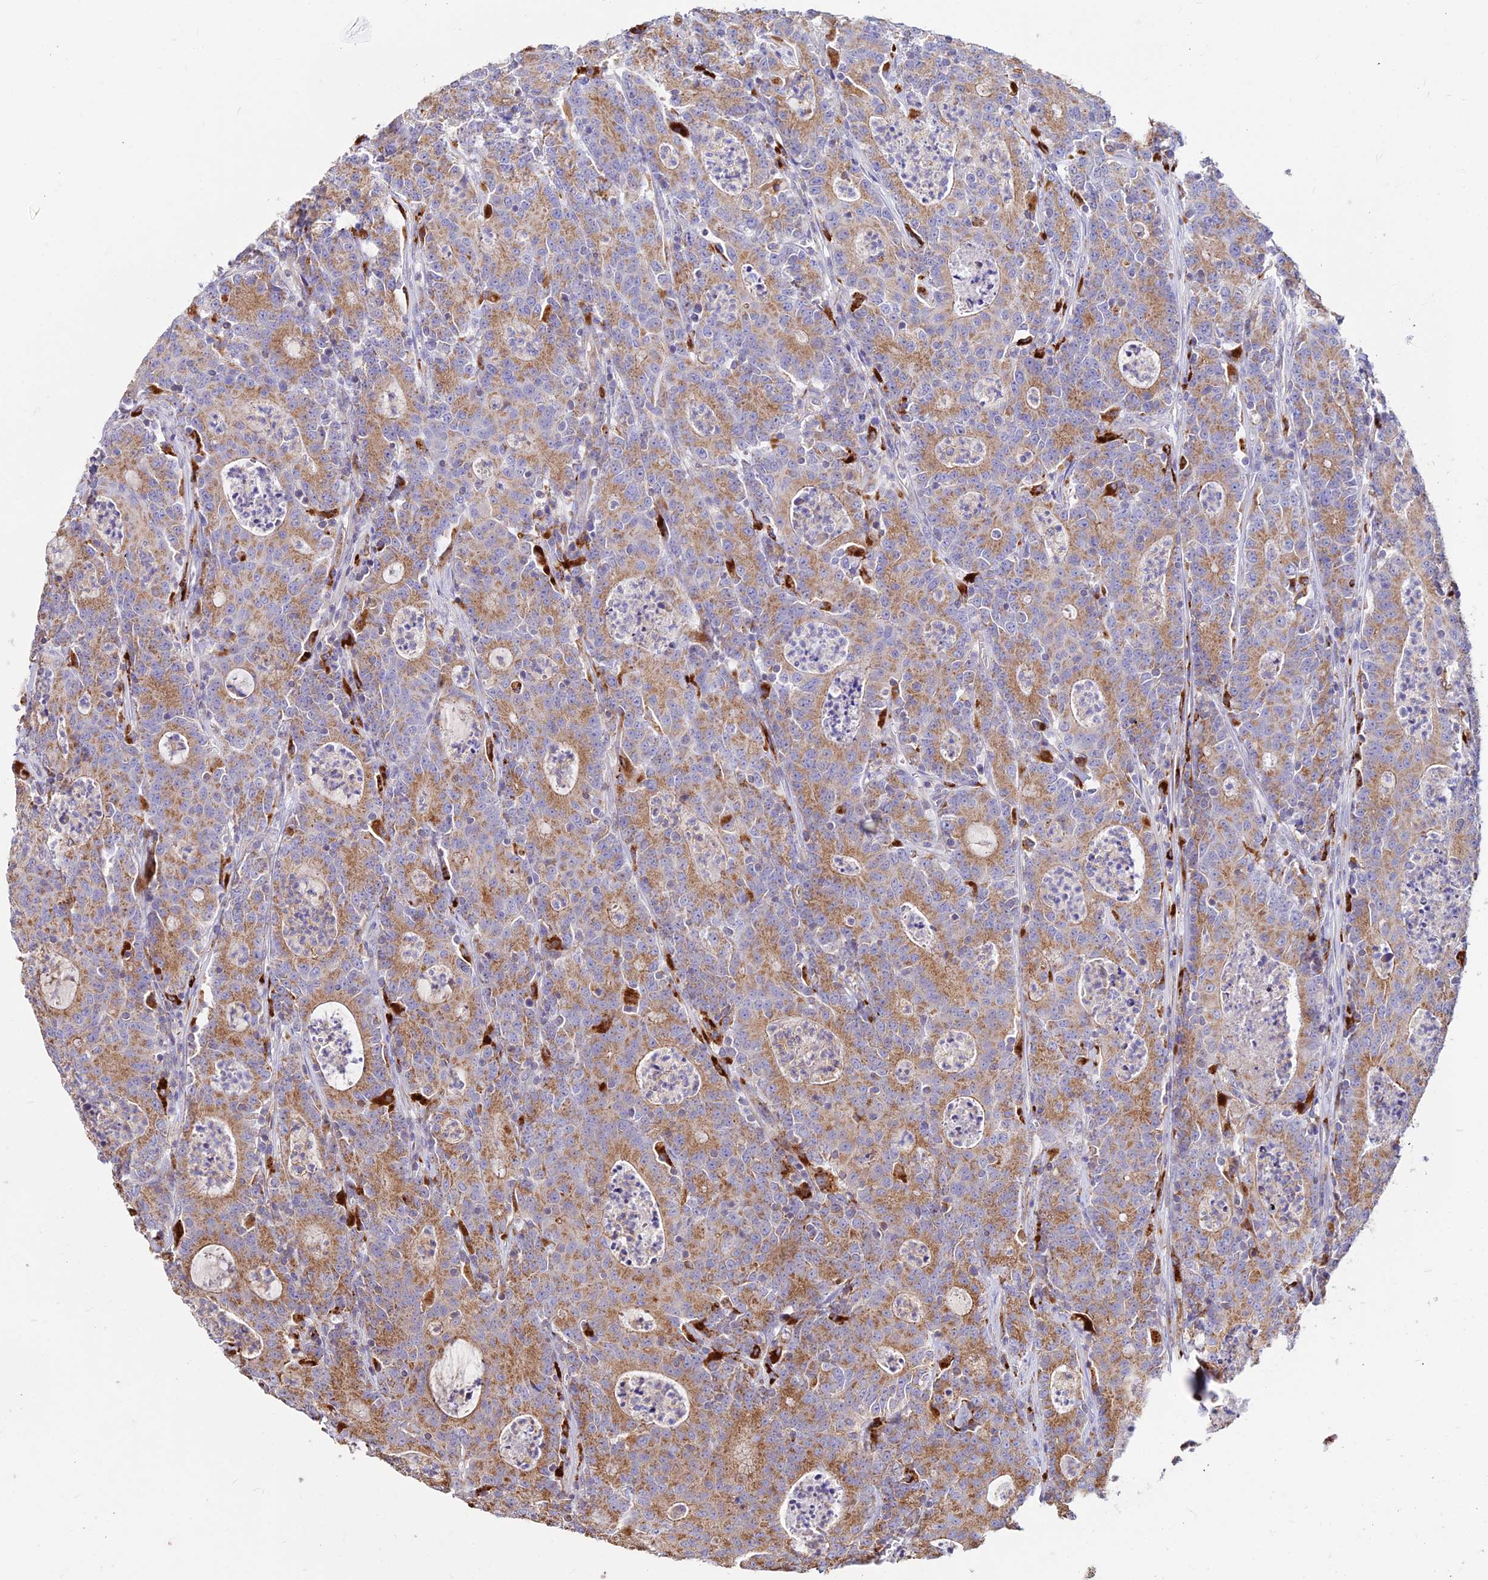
{"staining": {"intensity": "moderate", "quantity": ">75%", "location": "cytoplasmic/membranous"}, "tissue": "colorectal cancer", "cell_type": "Tumor cells", "image_type": "cancer", "snomed": [{"axis": "morphology", "description": "Adenocarcinoma, NOS"}, {"axis": "topography", "description": "Colon"}], "caption": "Protein staining shows moderate cytoplasmic/membranous expression in about >75% of tumor cells in adenocarcinoma (colorectal).", "gene": "PNLIPRP3", "patient": {"sex": "male", "age": 83}}